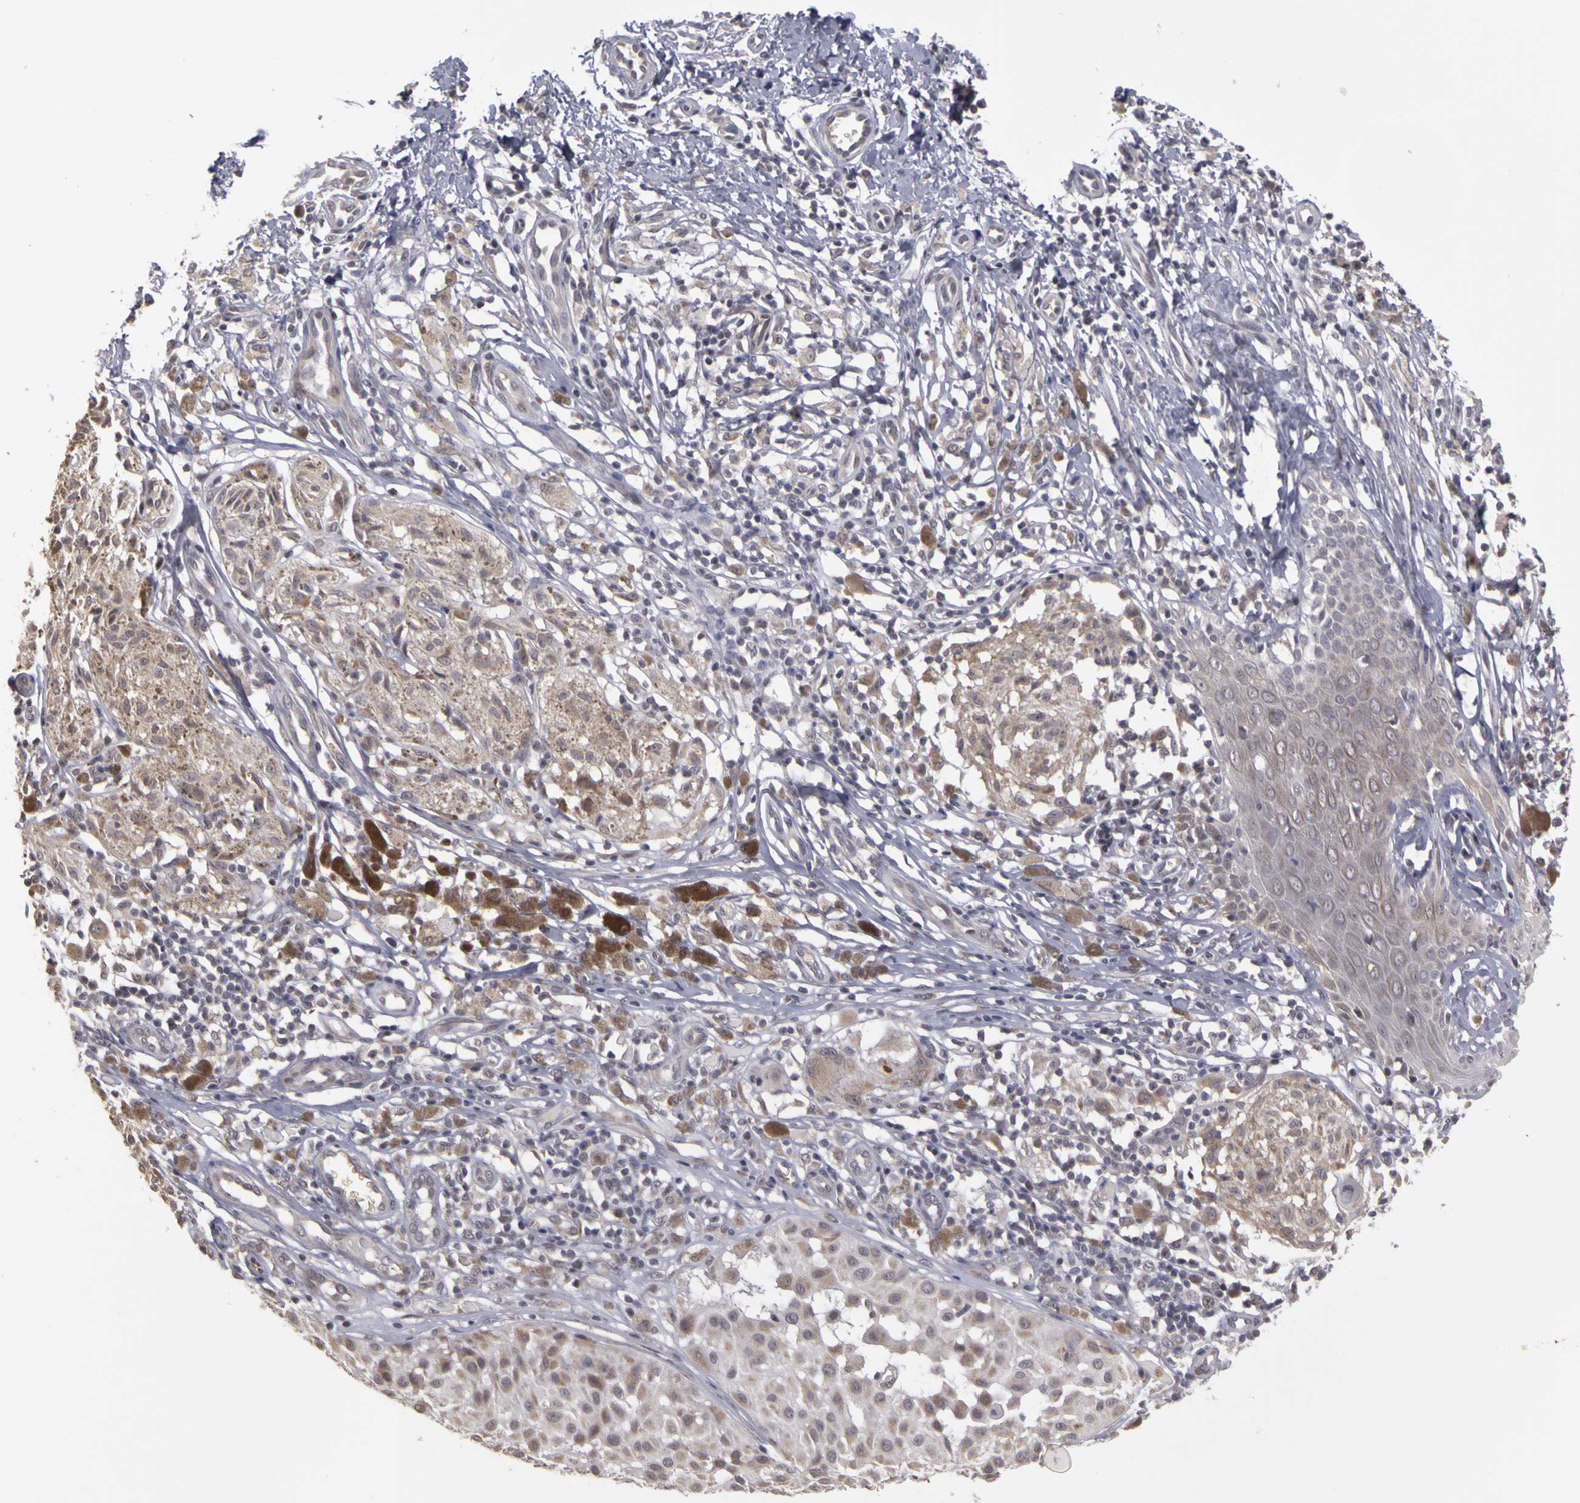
{"staining": {"intensity": "weak", "quantity": ">75%", "location": "cytoplasmic/membranous"}, "tissue": "melanoma", "cell_type": "Tumor cells", "image_type": "cancer", "snomed": [{"axis": "morphology", "description": "Malignant melanoma, NOS"}, {"axis": "topography", "description": "Skin"}], "caption": "Human malignant melanoma stained with a protein marker reveals weak staining in tumor cells.", "gene": "FRMD7", "patient": {"sex": "male", "age": 36}}